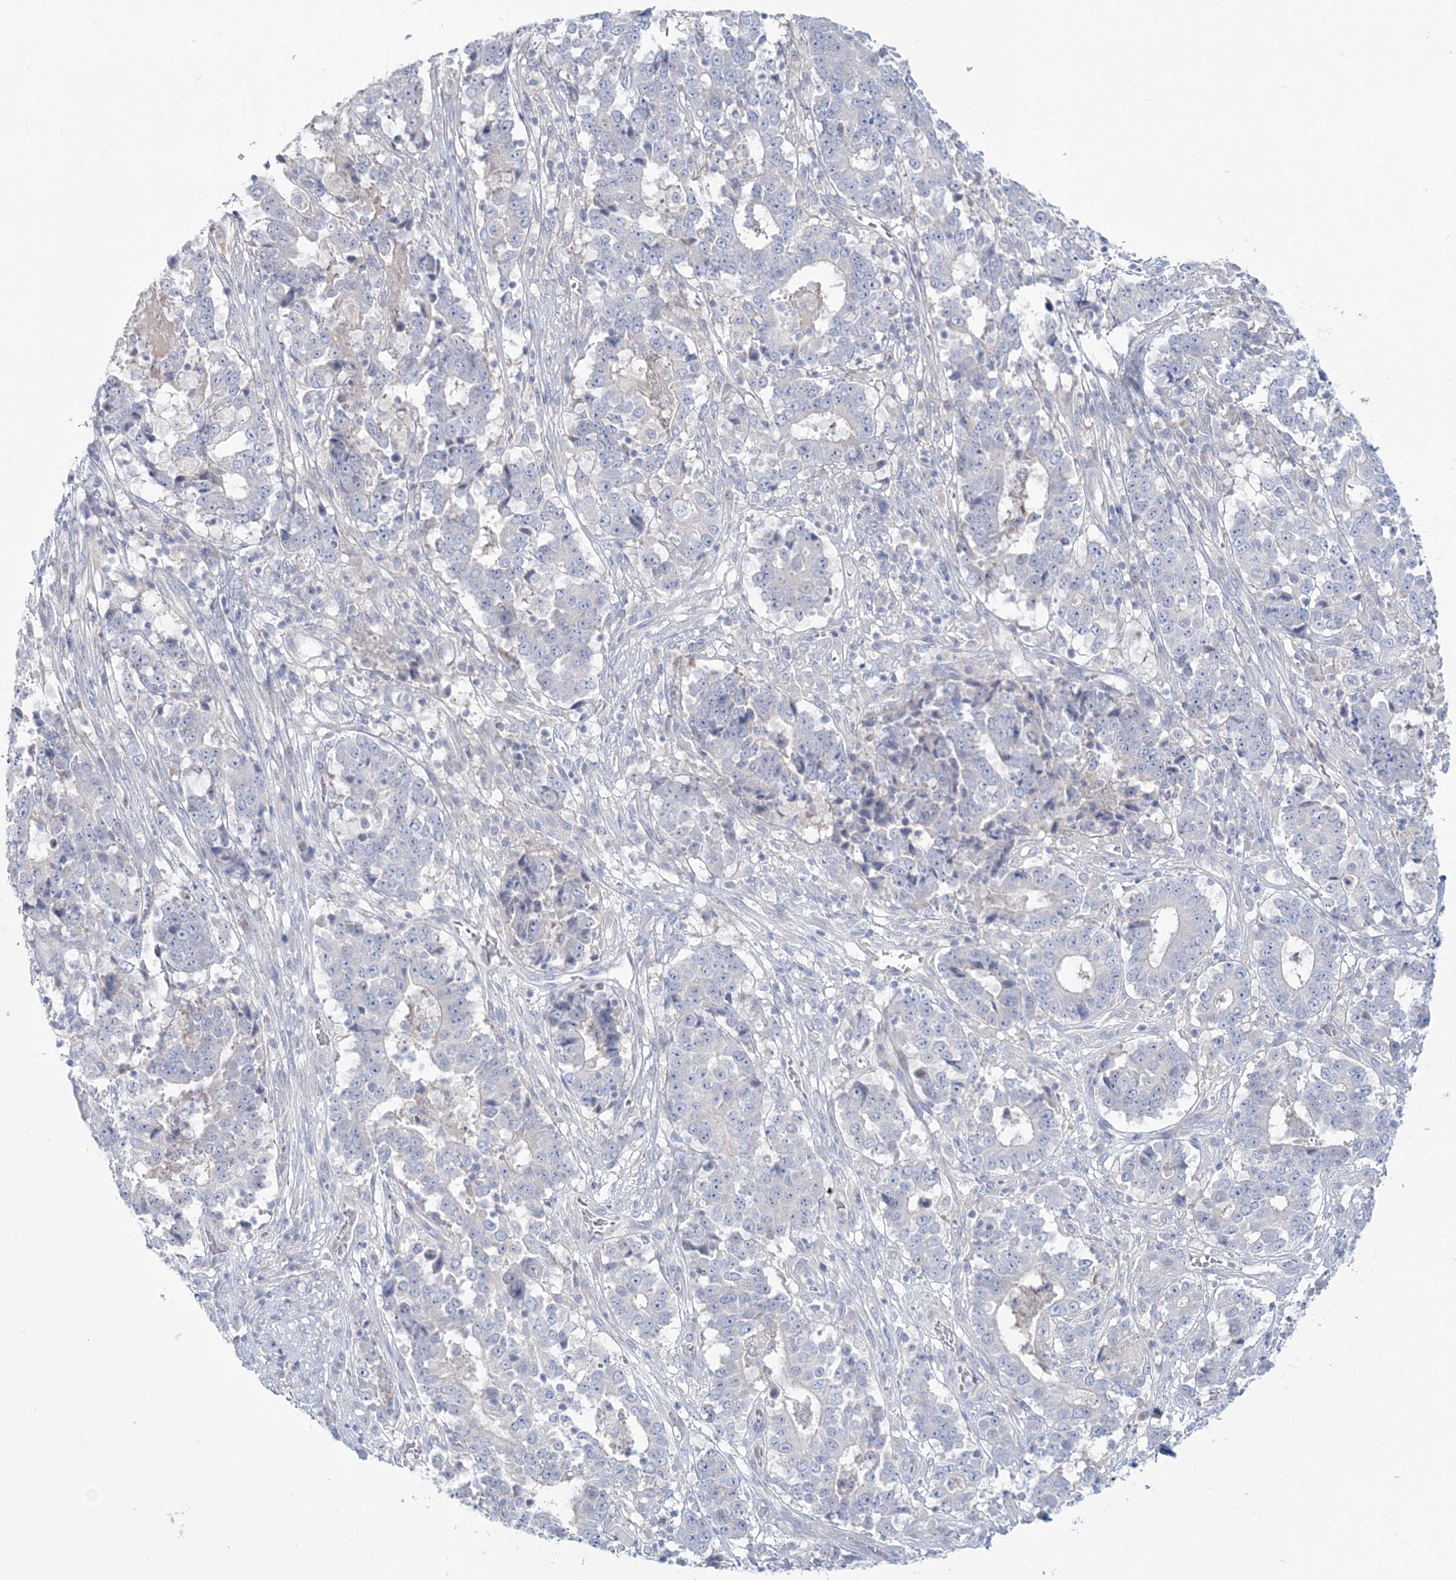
{"staining": {"intensity": "negative", "quantity": "none", "location": "none"}, "tissue": "stomach cancer", "cell_type": "Tumor cells", "image_type": "cancer", "snomed": [{"axis": "morphology", "description": "Adenocarcinoma, NOS"}, {"axis": "topography", "description": "Stomach"}], "caption": "Image shows no protein expression in tumor cells of stomach adenocarcinoma tissue. Brightfield microscopy of immunohistochemistry stained with DAB (brown) and hematoxylin (blue), captured at high magnification.", "gene": "ADGB", "patient": {"sex": "male", "age": 59}}